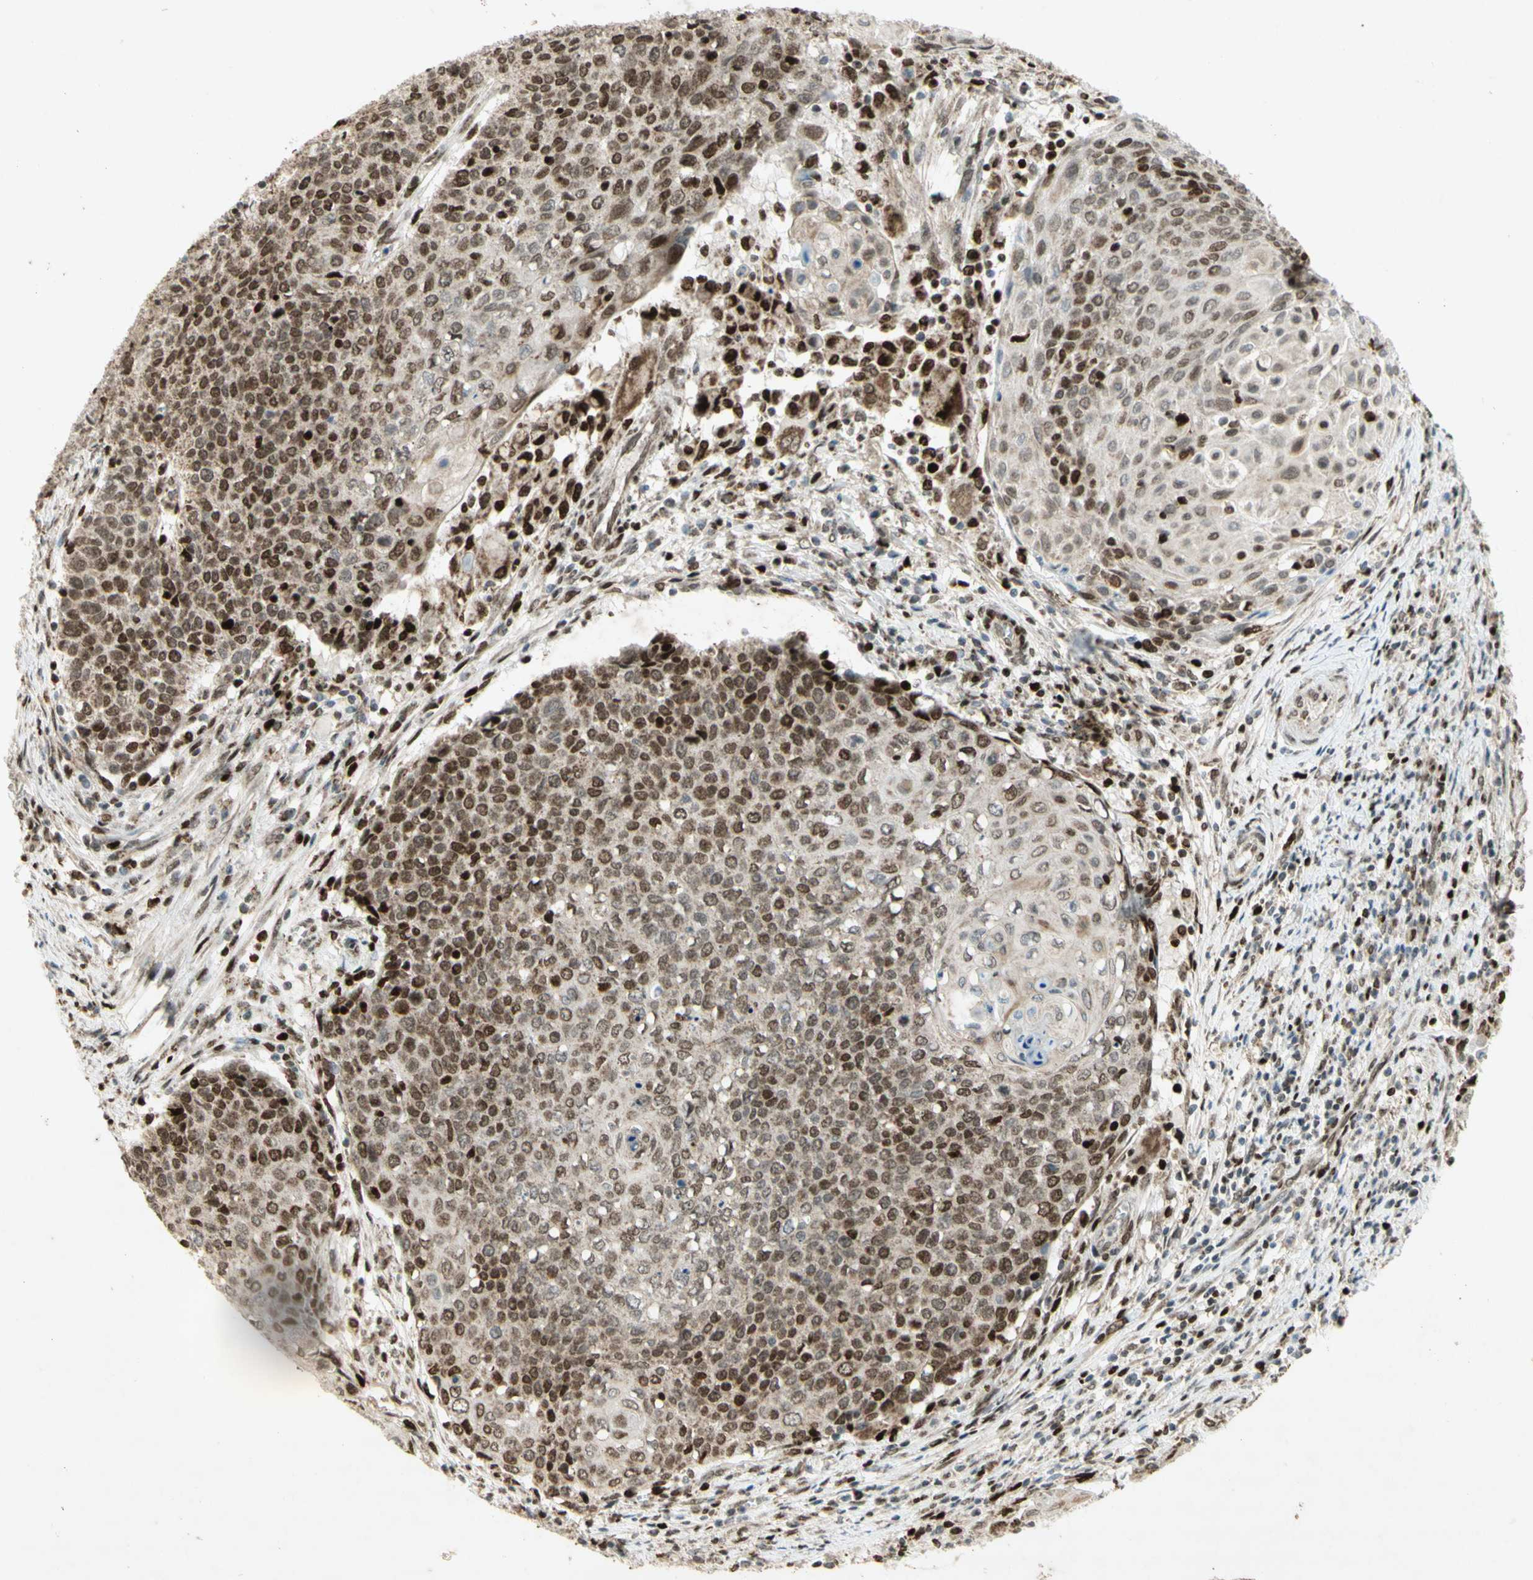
{"staining": {"intensity": "moderate", "quantity": "25%-75%", "location": "nuclear"}, "tissue": "cervical cancer", "cell_type": "Tumor cells", "image_type": "cancer", "snomed": [{"axis": "morphology", "description": "Squamous cell carcinoma, NOS"}, {"axis": "topography", "description": "Cervix"}], "caption": "The micrograph displays immunohistochemical staining of cervical cancer. There is moderate nuclear staining is present in about 25%-75% of tumor cells.", "gene": "DNMT3A", "patient": {"sex": "female", "age": 39}}